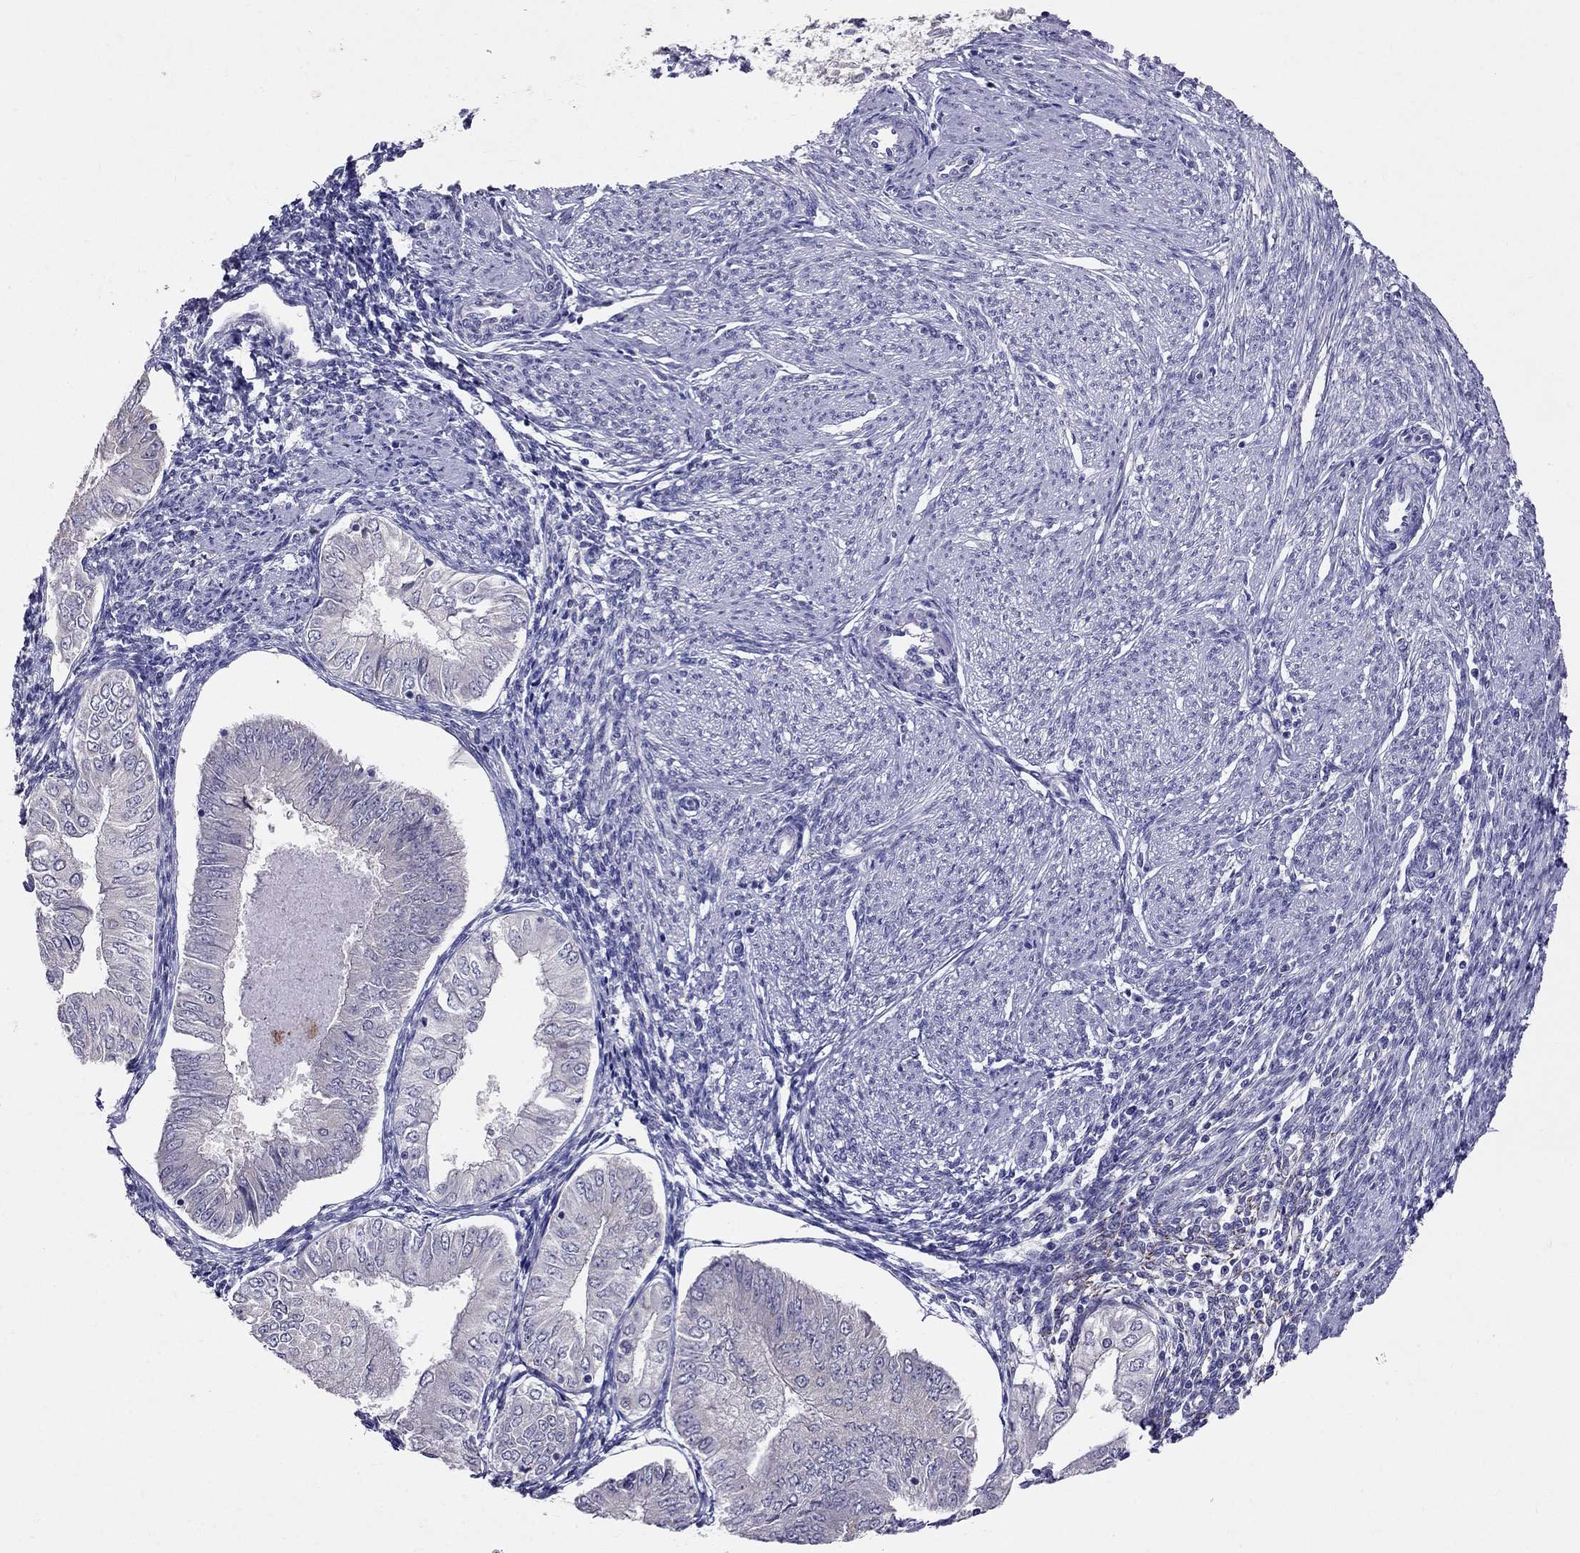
{"staining": {"intensity": "negative", "quantity": "none", "location": "none"}, "tissue": "endometrial cancer", "cell_type": "Tumor cells", "image_type": "cancer", "snomed": [{"axis": "morphology", "description": "Adenocarcinoma, NOS"}, {"axis": "topography", "description": "Endometrium"}], "caption": "This micrograph is of endometrial adenocarcinoma stained with IHC to label a protein in brown with the nuclei are counter-stained blue. There is no expression in tumor cells. Nuclei are stained in blue.", "gene": "MYO3B", "patient": {"sex": "female", "age": 53}}